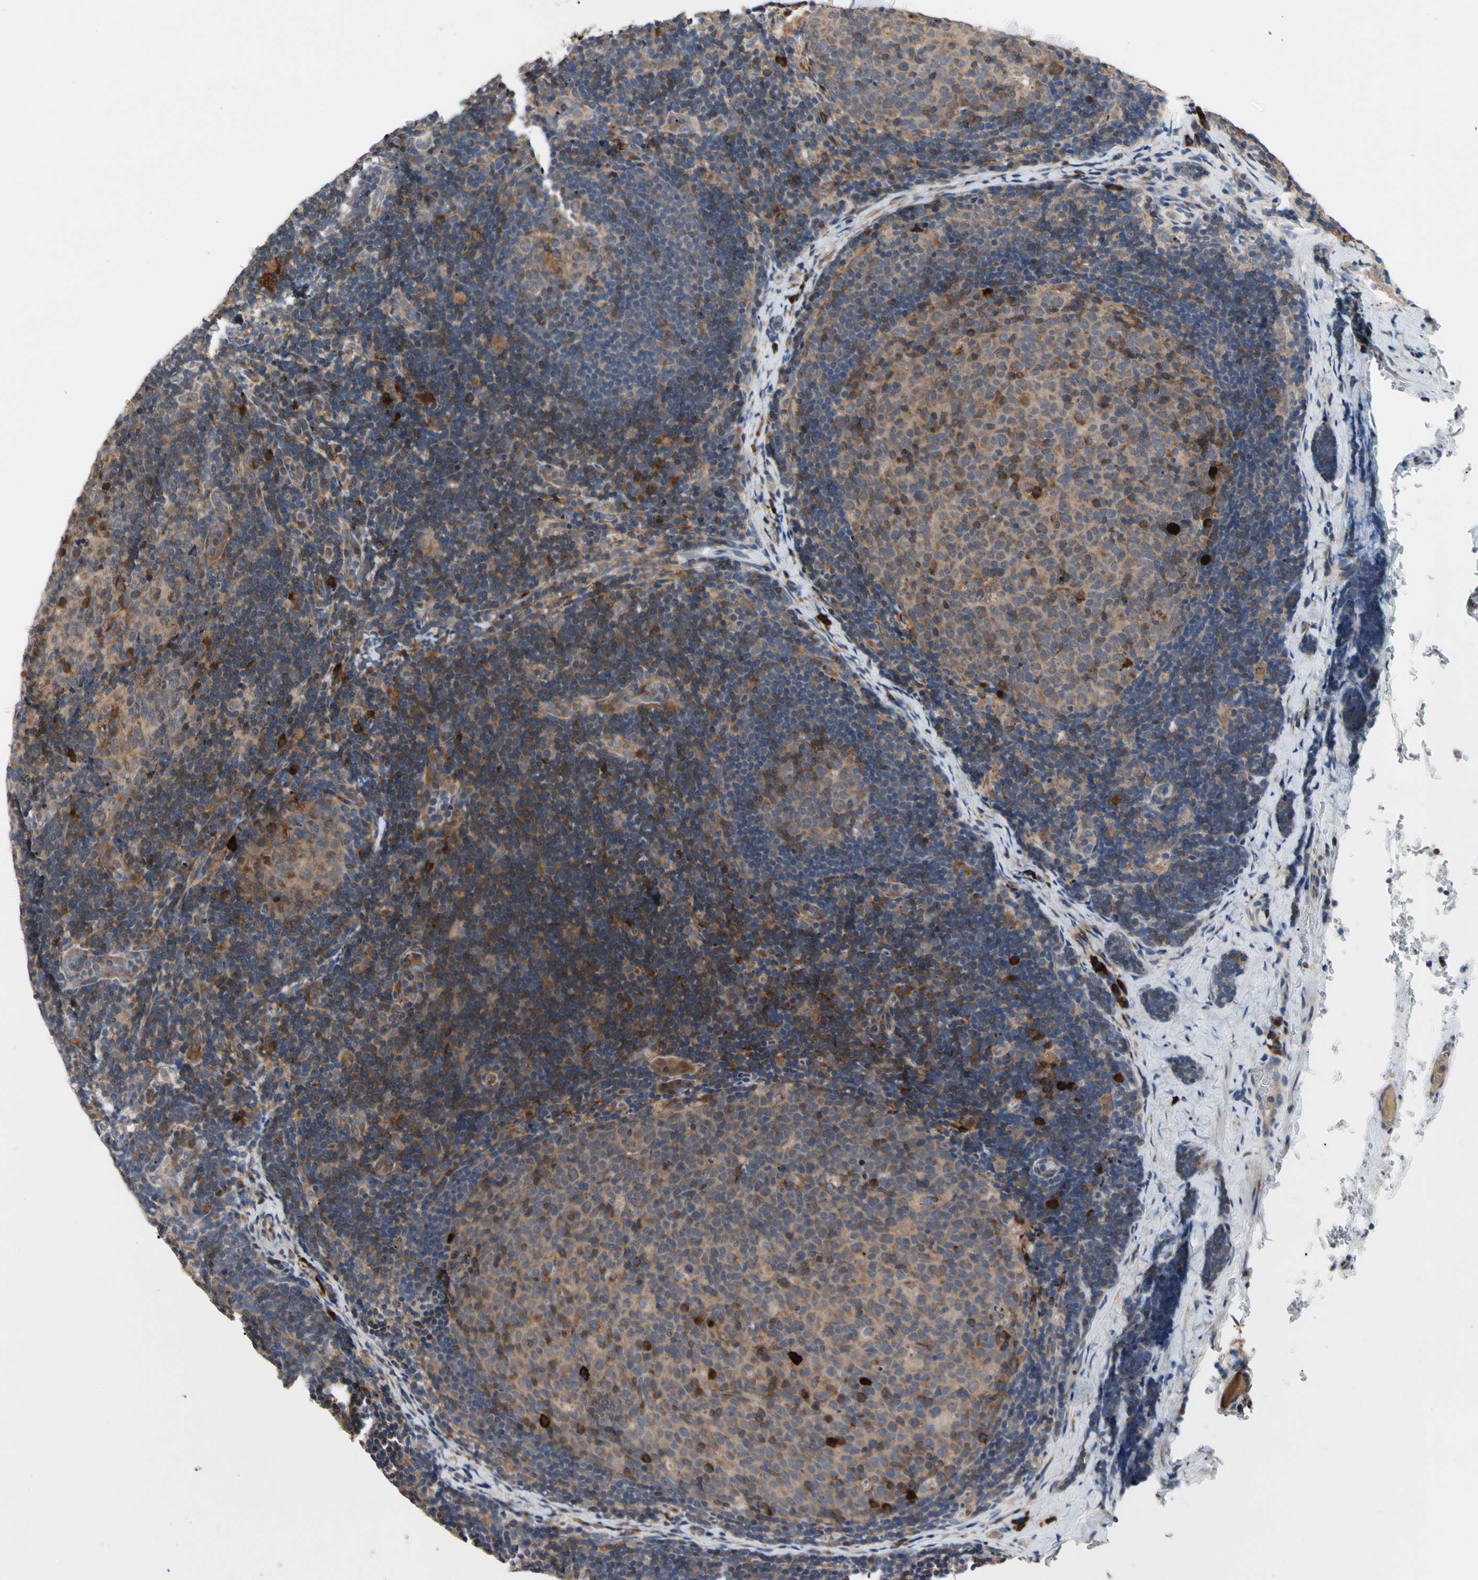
{"staining": {"intensity": "weak", "quantity": ">75%", "location": "cytoplasmic/membranous"}, "tissue": "lymph node", "cell_type": "Germinal center cells", "image_type": "normal", "snomed": [{"axis": "morphology", "description": "Normal tissue, NOS"}, {"axis": "topography", "description": "Lymph node"}], "caption": "A brown stain highlights weak cytoplasmic/membranous expression of a protein in germinal center cells of benign human lymph node.", "gene": "MMEL1", "patient": {"sex": "female", "age": 14}}